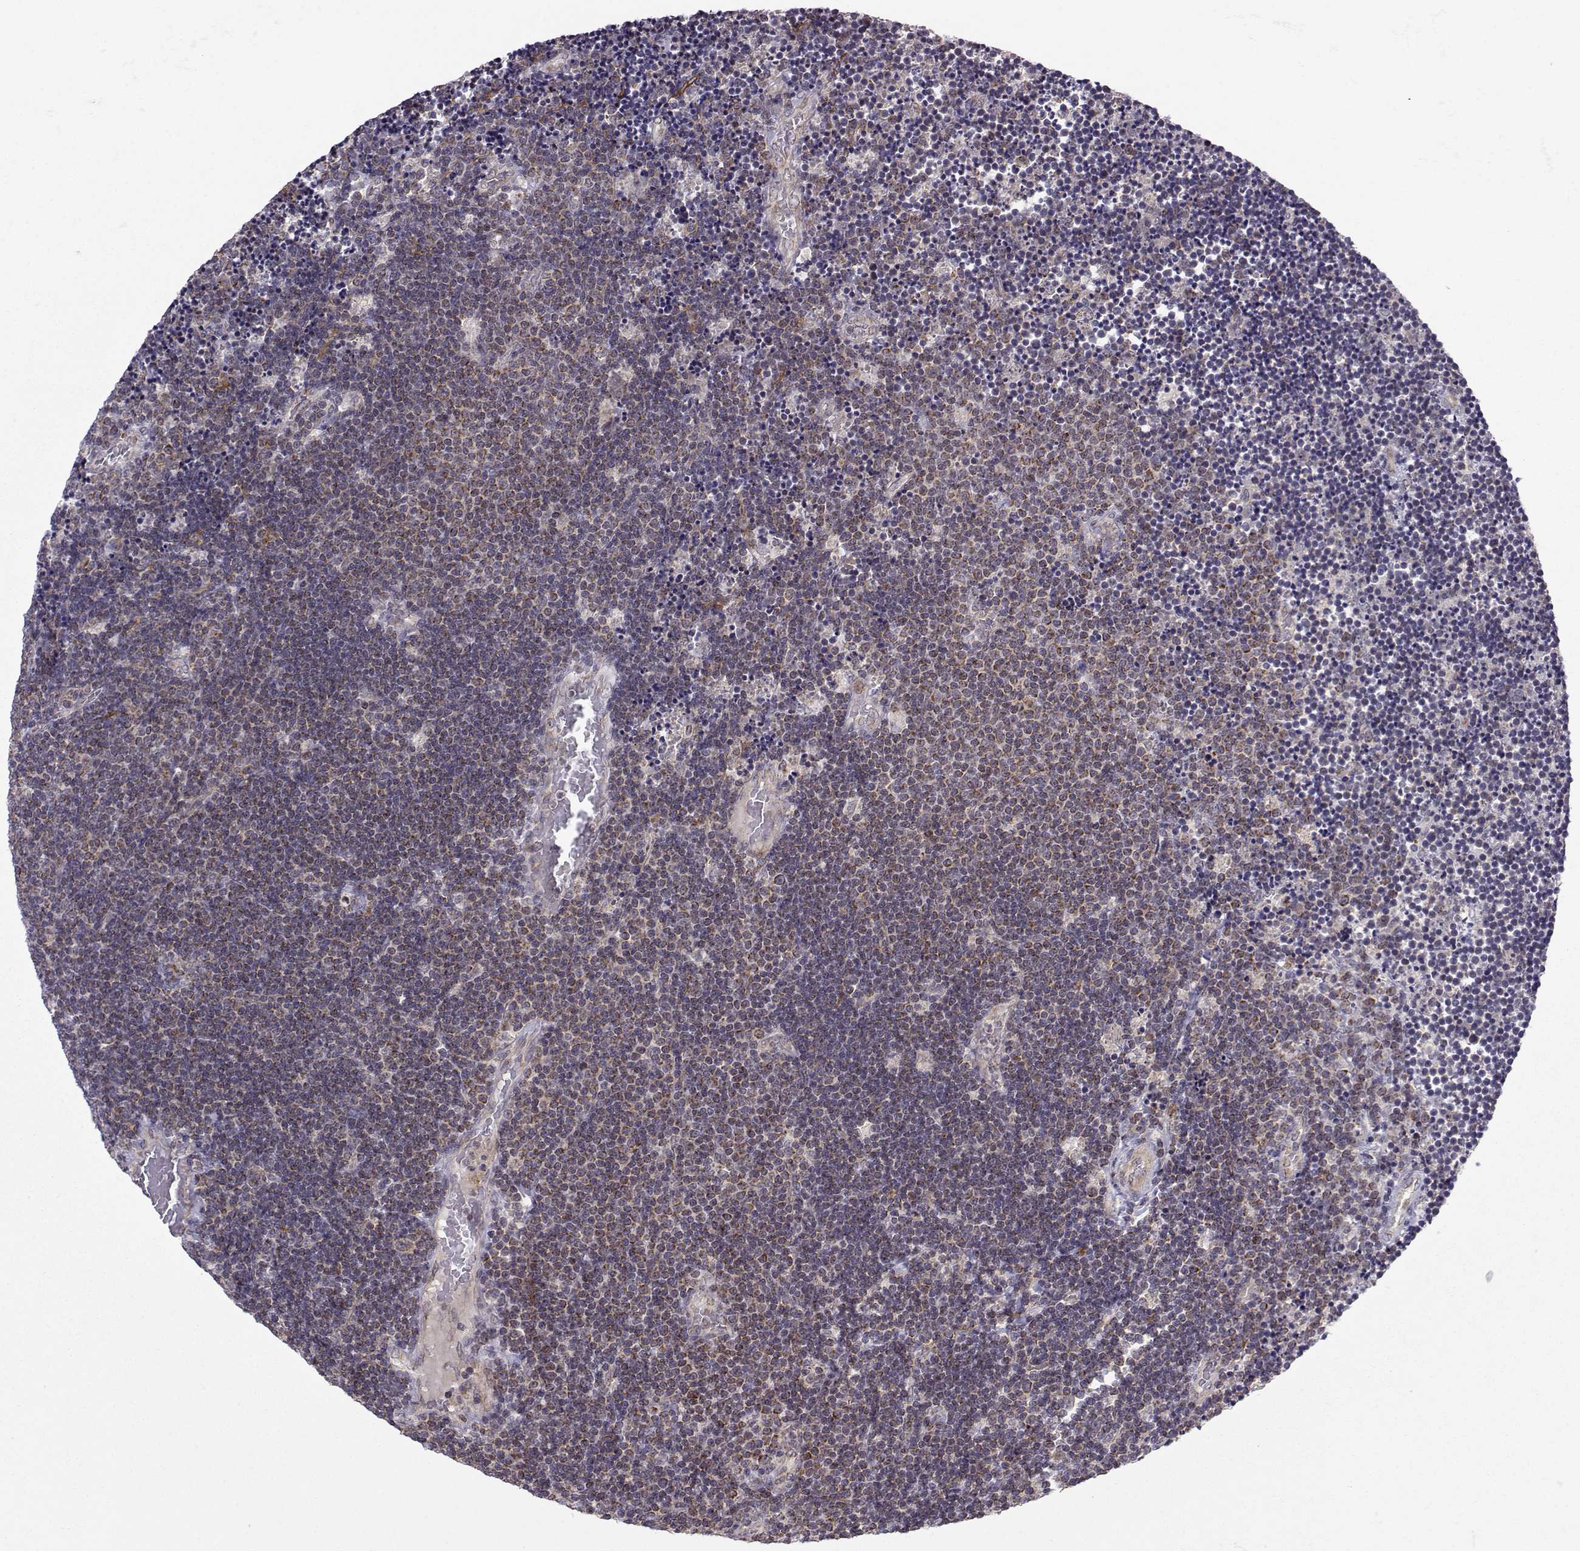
{"staining": {"intensity": "moderate", "quantity": ">75%", "location": "cytoplasmic/membranous"}, "tissue": "lymphoma", "cell_type": "Tumor cells", "image_type": "cancer", "snomed": [{"axis": "morphology", "description": "Malignant lymphoma, non-Hodgkin's type, Low grade"}, {"axis": "topography", "description": "Brain"}], "caption": "Moderate cytoplasmic/membranous staining for a protein is identified in about >75% of tumor cells of low-grade malignant lymphoma, non-Hodgkin's type using immunohistochemistry (IHC).", "gene": "NECAB3", "patient": {"sex": "female", "age": 66}}